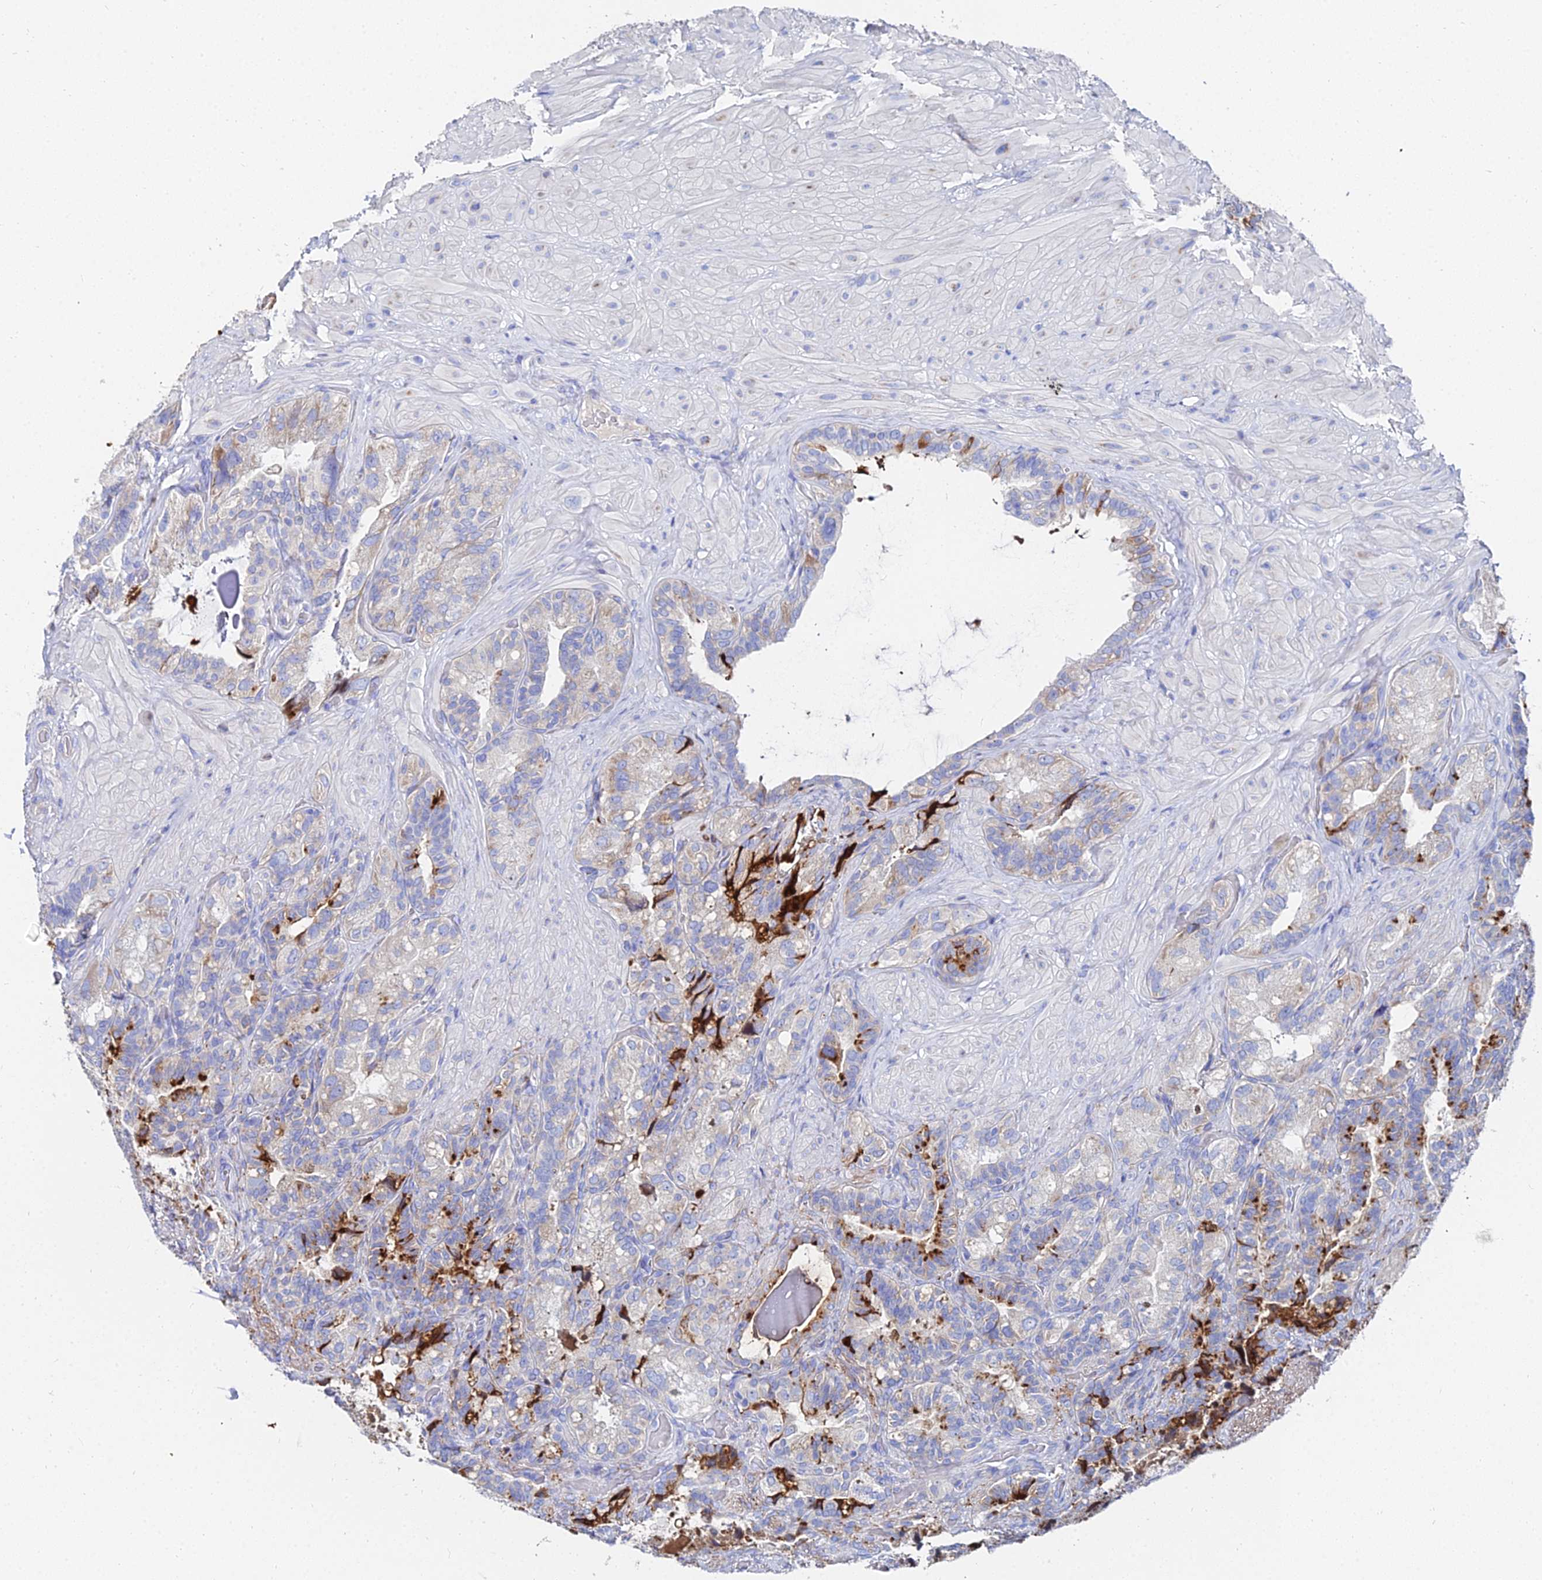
{"staining": {"intensity": "strong", "quantity": "<25%", "location": "cytoplasmic/membranous"}, "tissue": "seminal vesicle", "cell_type": "Glandular cells", "image_type": "normal", "snomed": [{"axis": "morphology", "description": "Normal tissue, NOS"}, {"axis": "topography", "description": "Prostate and seminal vesicle, NOS"}, {"axis": "topography", "description": "Prostate"}, {"axis": "topography", "description": "Seminal veicle"}], "caption": "About <25% of glandular cells in unremarkable seminal vesicle reveal strong cytoplasmic/membranous protein positivity as visualized by brown immunohistochemical staining.", "gene": "PTTG1", "patient": {"sex": "male", "age": 67}}